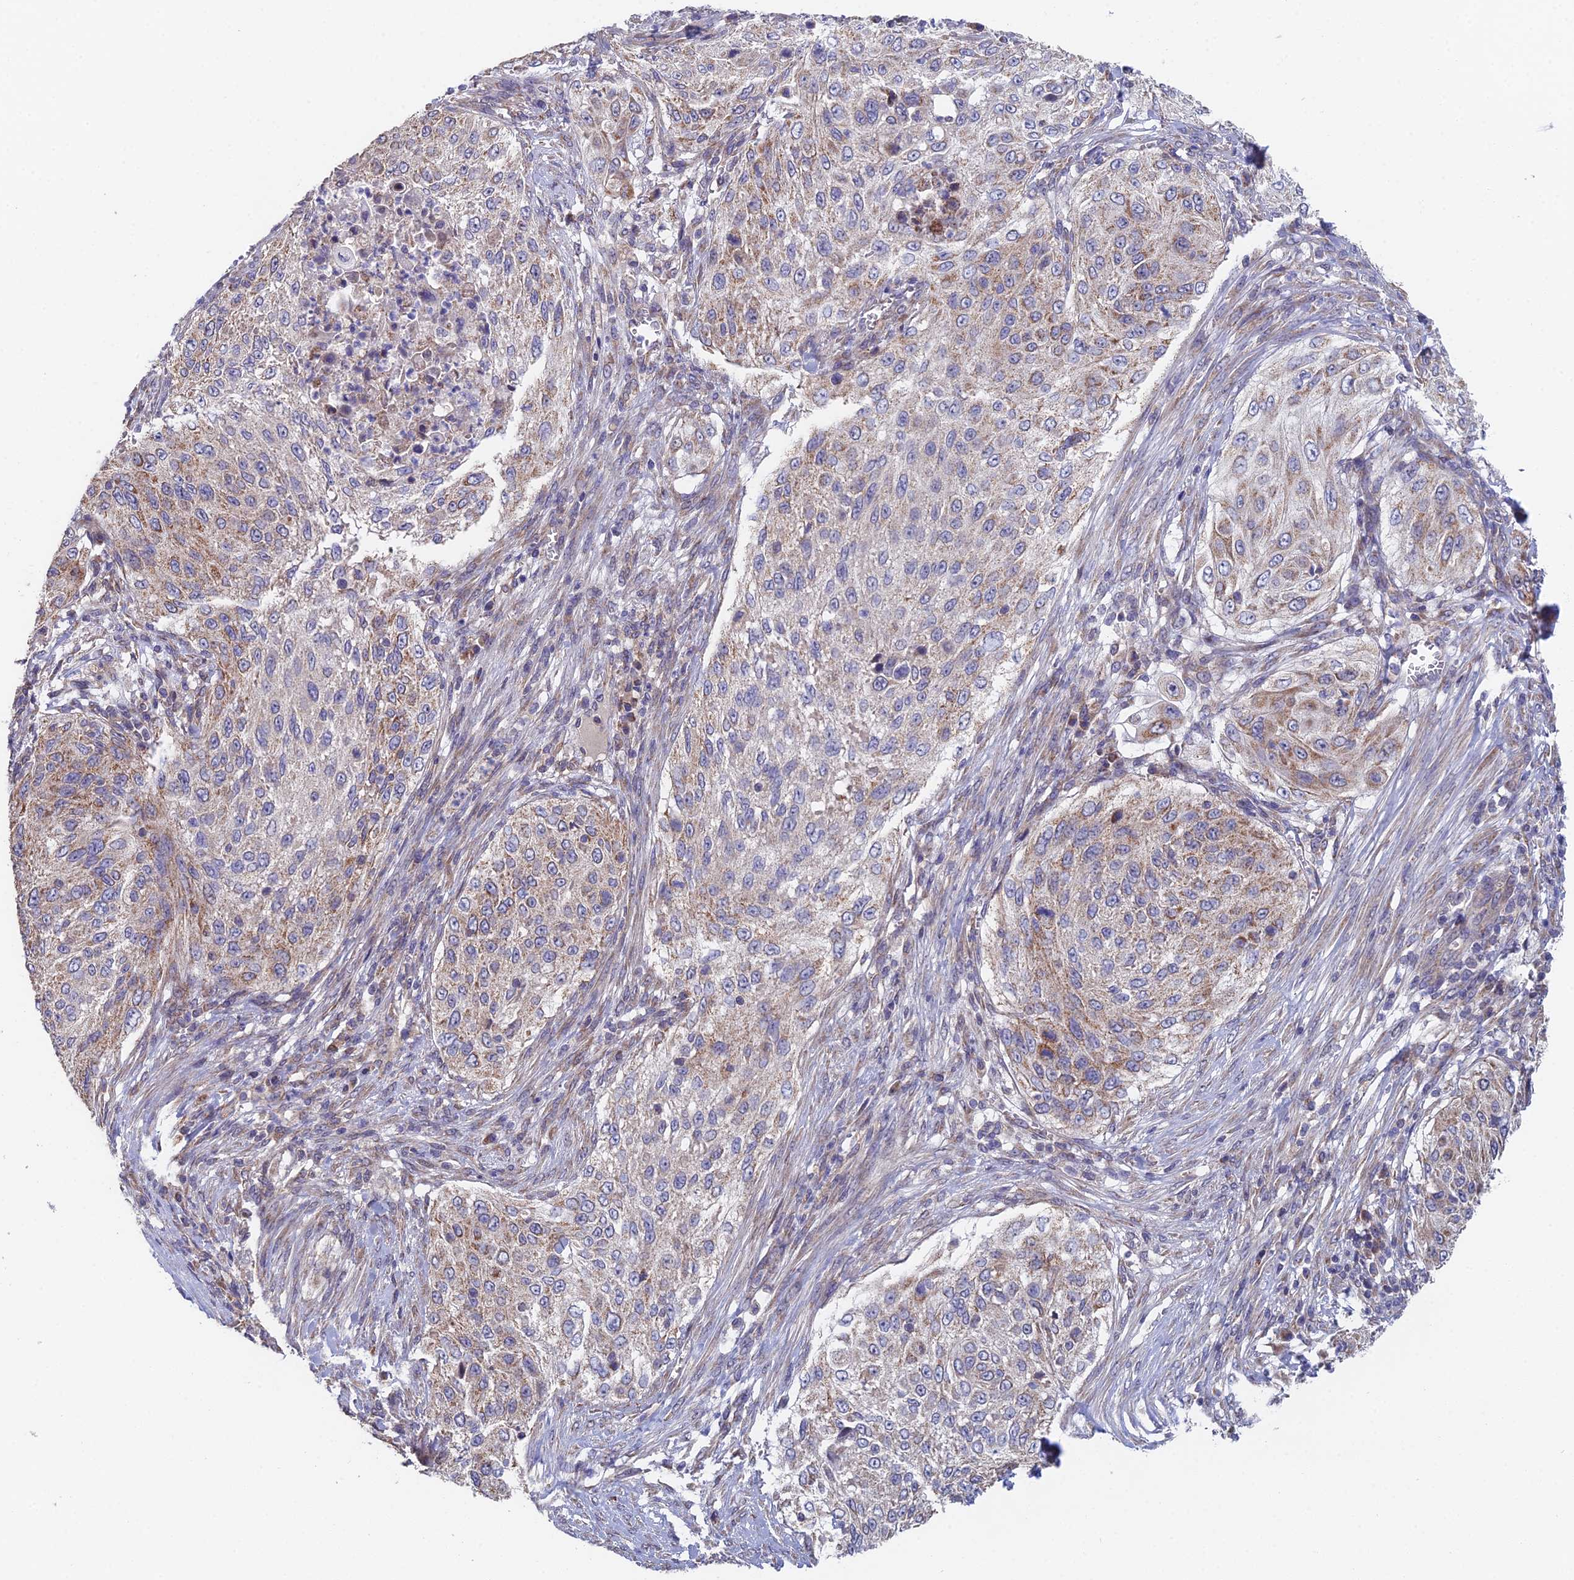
{"staining": {"intensity": "moderate", "quantity": "<25%", "location": "cytoplasmic/membranous"}, "tissue": "cervical cancer", "cell_type": "Tumor cells", "image_type": "cancer", "snomed": [{"axis": "morphology", "description": "Squamous cell carcinoma, NOS"}, {"axis": "topography", "description": "Cervix"}], "caption": "A photomicrograph of human cervical cancer (squamous cell carcinoma) stained for a protein exhibits moderate cytoplasmic/membranous brown staining in tumor cells.", "gene": "ECSIT", "patient": {"sex": "female", "age": 42}}